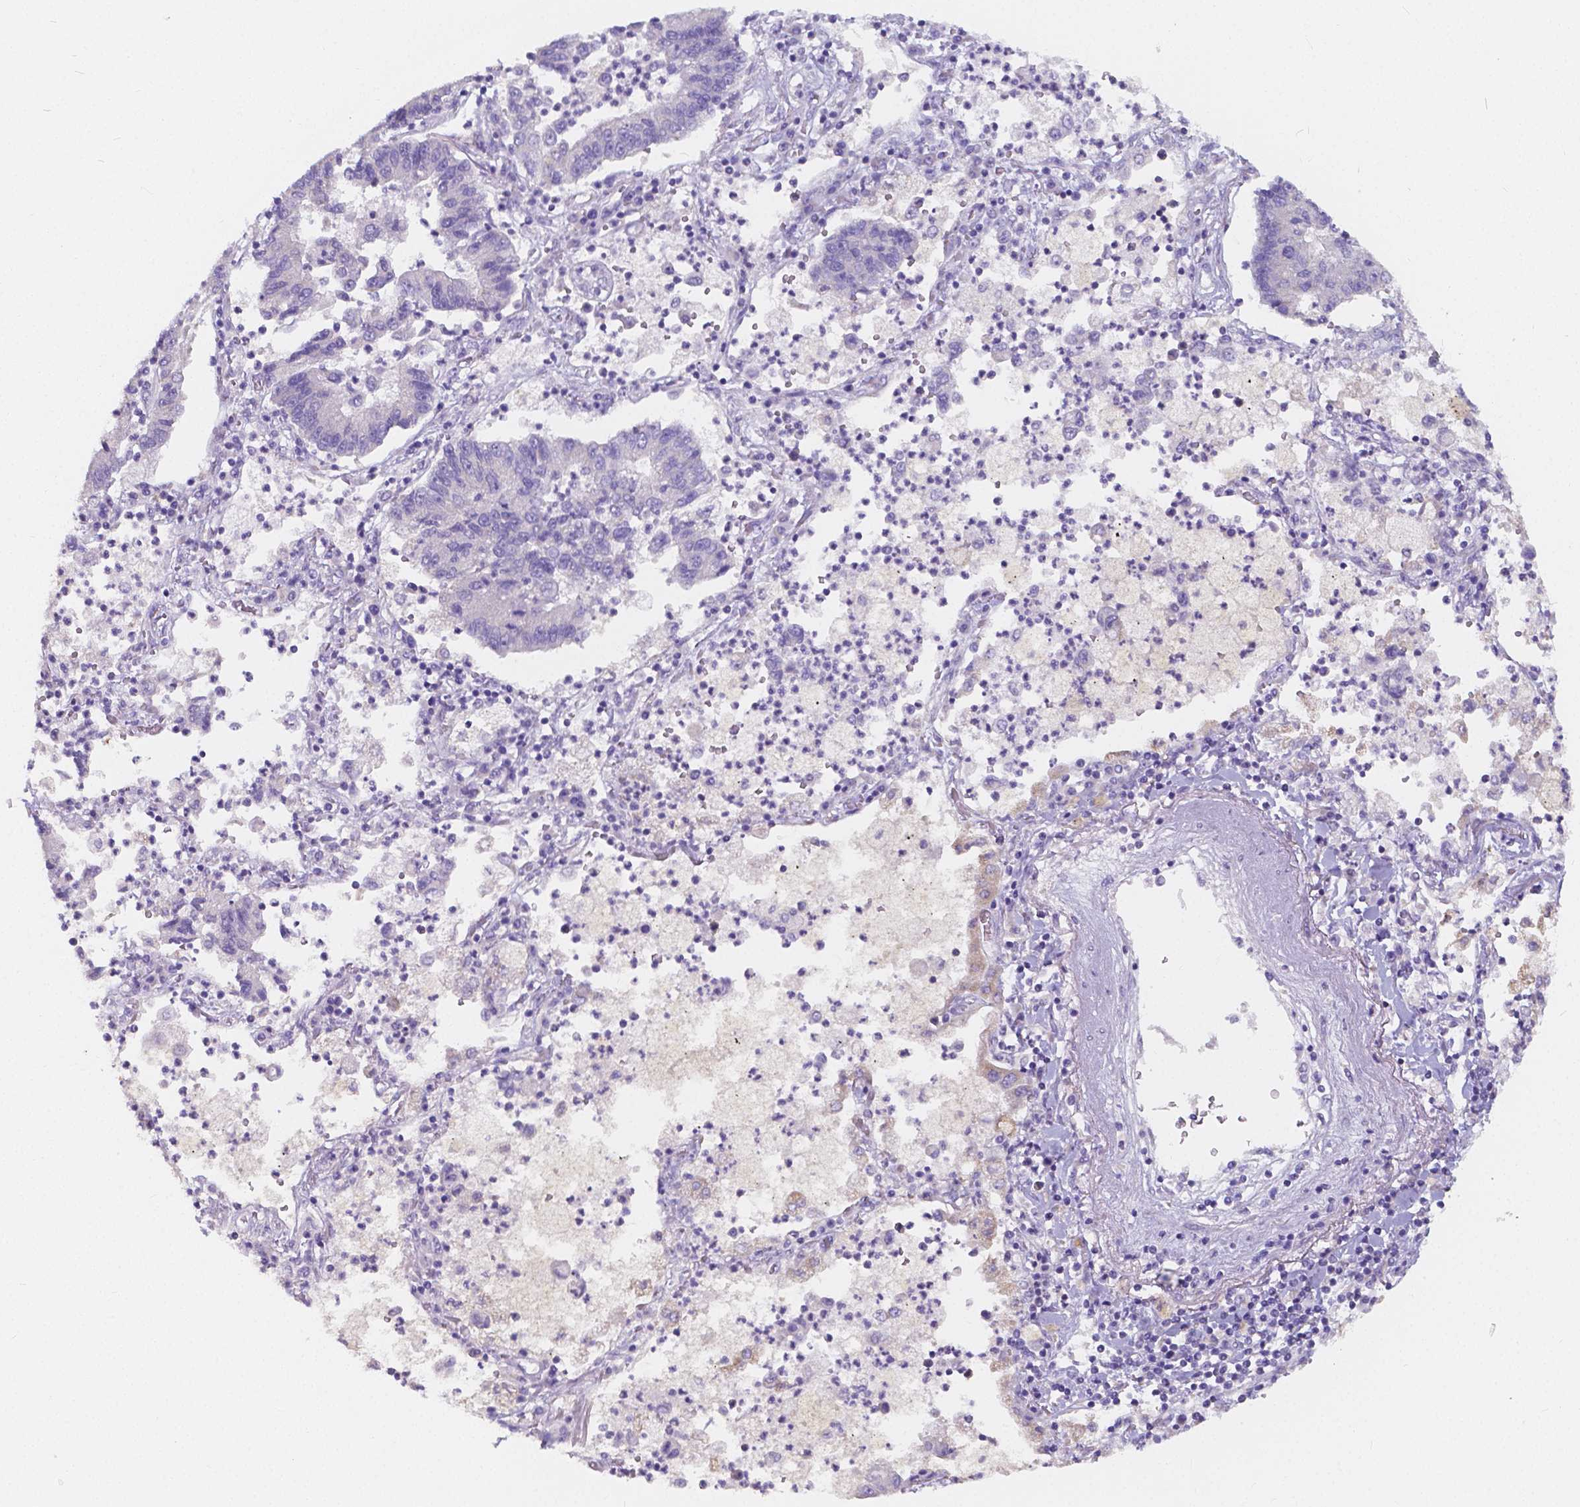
{"staining": {"intensity": "negative", "quantity": "none", "location": "none"}, "tissue": "lung cancer", "cell_type": "Tumor cells", "image_type": "cancer", "snomed": [{"axis": "morphology", "description": "Adenocarcinoma, NOS"}, {"axis": "topography", "description": "Lung"}], "caption": "Histopathology image shows no protein expression in tumor cells of lung cancer (adenocarcinoma) tissue. (DAB IHC, high magnification).", "gene": "RNF186", "patient": {"sex": "female", "age": 57}}